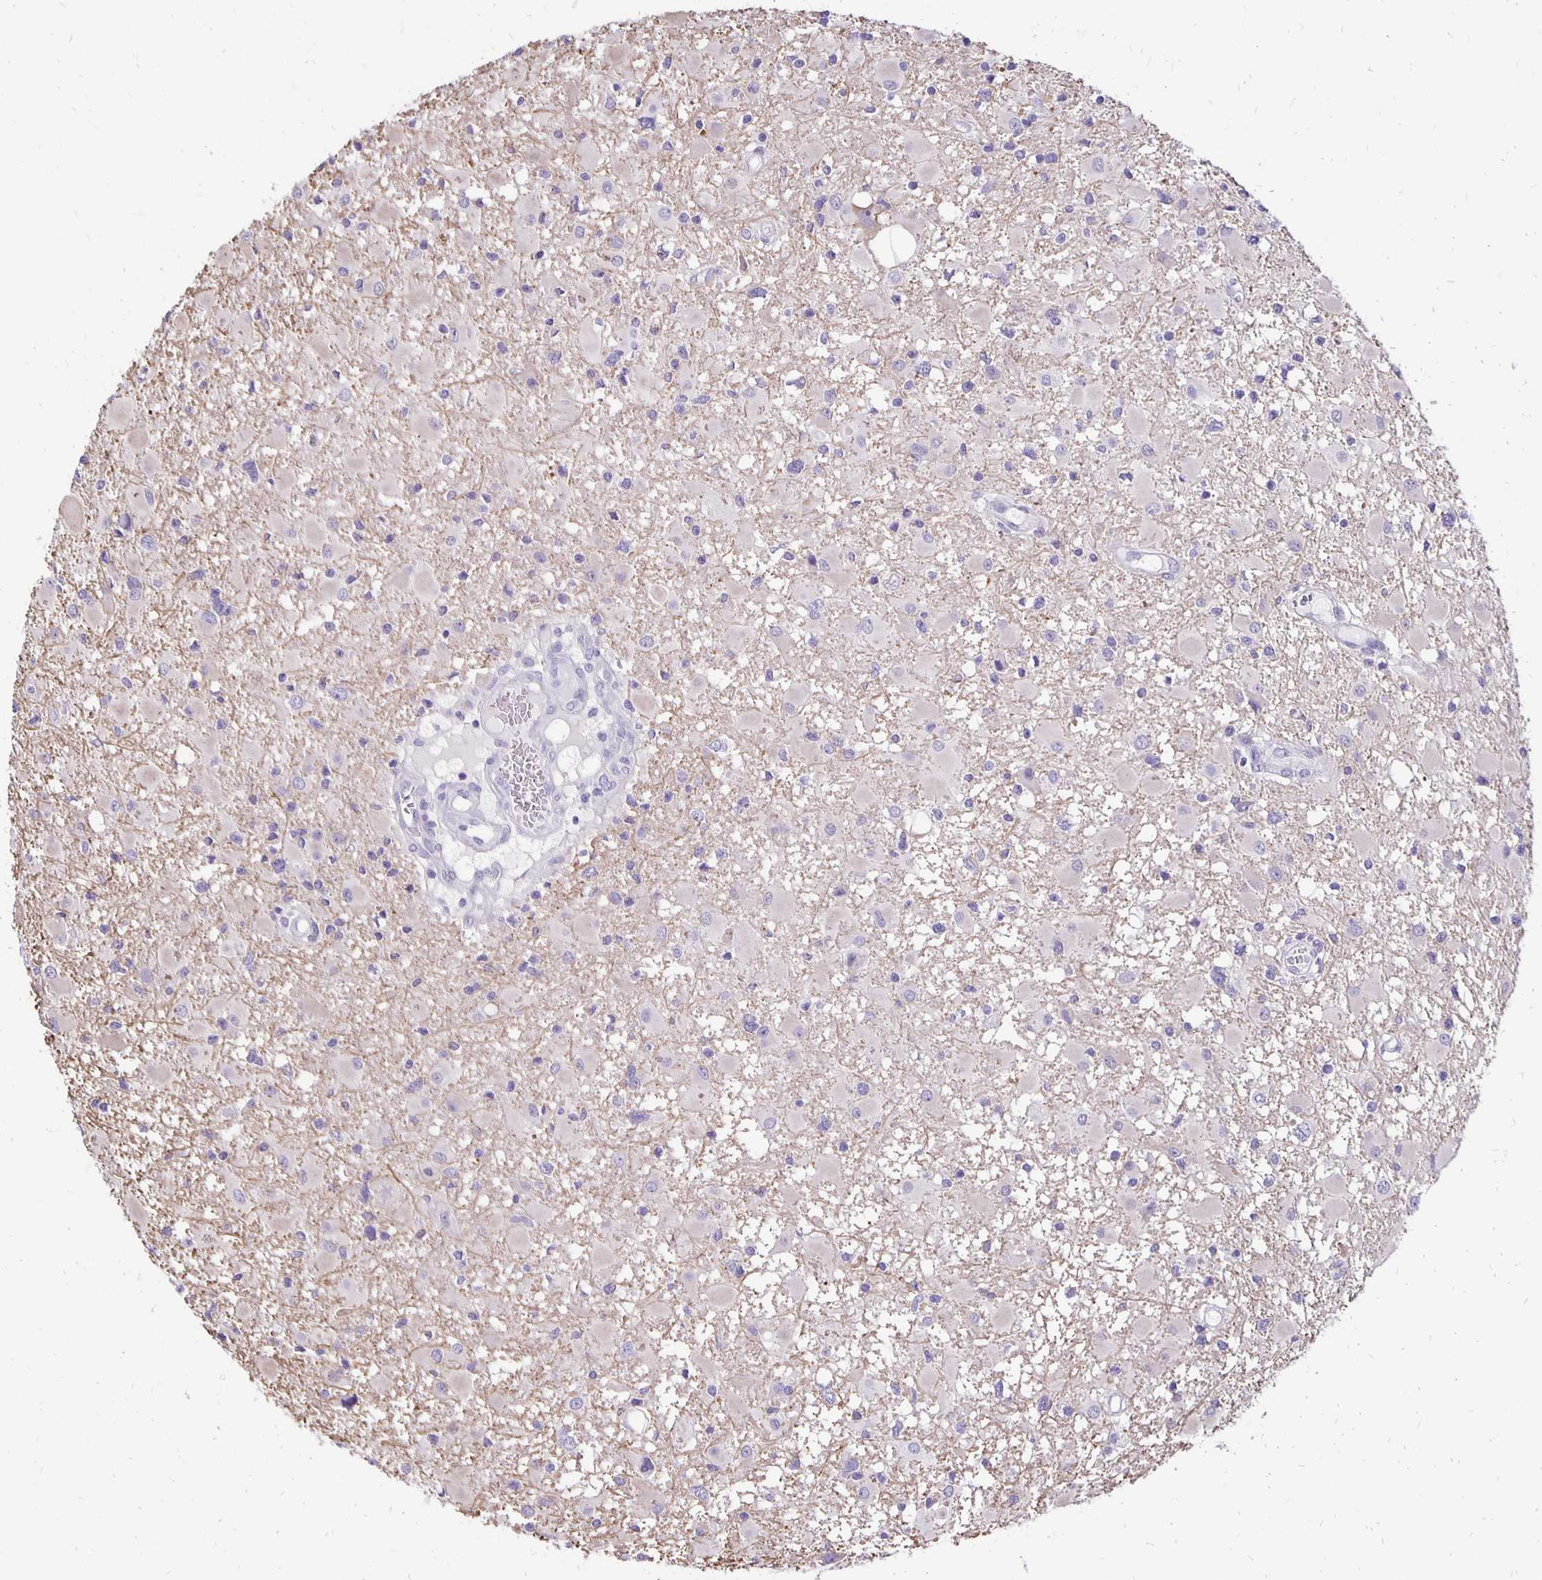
{"staining": {"intensity": "negative", "quantity": "none", "location": "none"}, "tissue": "glioma", "cell_type": "Tumor cells", "image_type": "cancer", "snomed": [{"axis": "morphology", "description": "Glioma, malignant, High grade"}, {"axis": "topography", "description": "Brain"}], "caption": "Glioma was stained to show a protein in brown. There is no significant staining in tumor cells.", "gene": "ANKRD45", "patient": {"sex": "male", "age": 54}}